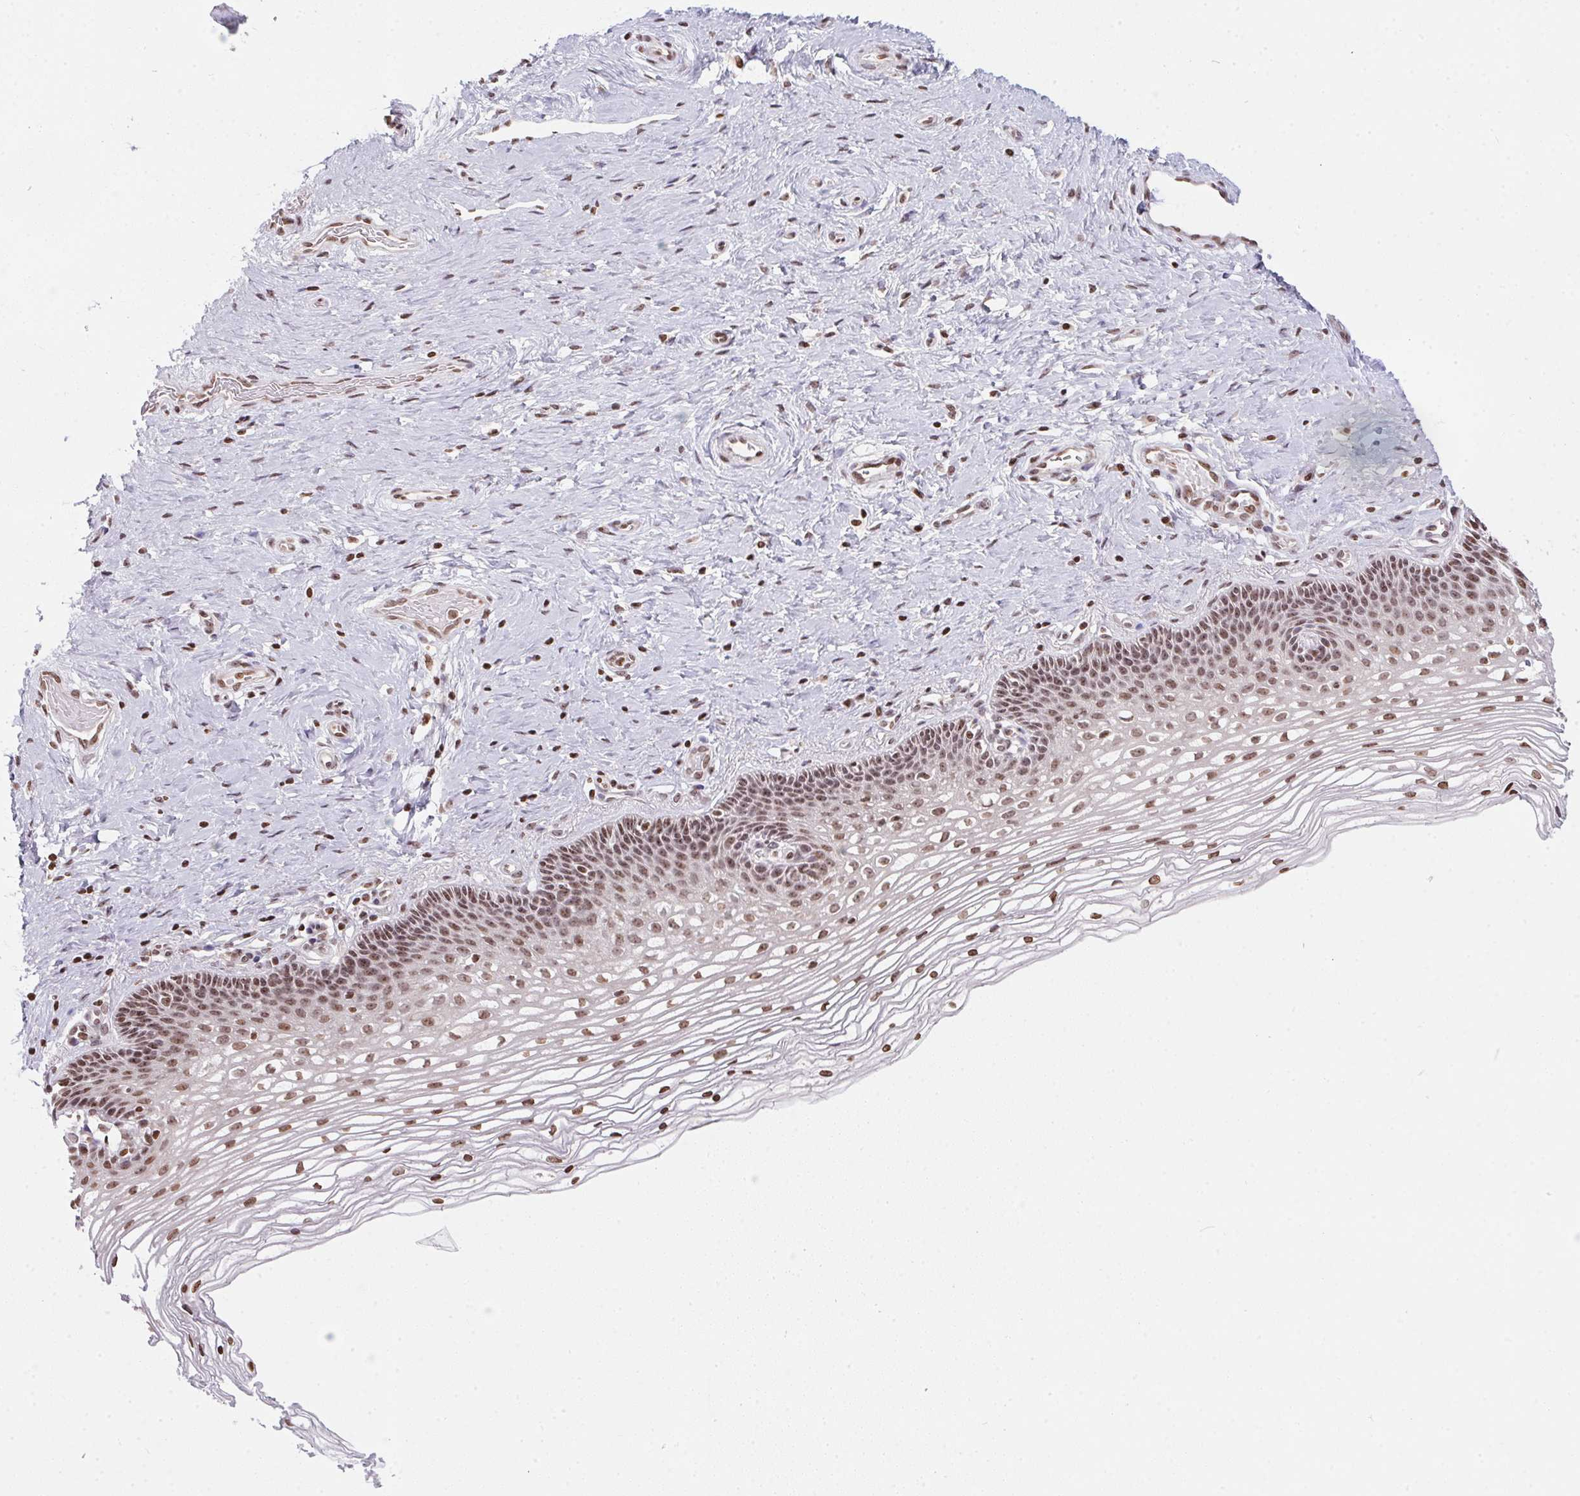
{"staining": {"intensity": "moderate", "quantity": ">75%", "location": "nuclear"}, "tissue": "cervix", "cell_type": "Glandular cells", "image_type": "normal", "snomed": [{"axis": "morphology", "description": "Normal tissue, NOS"}, {"axis": "topography", "description": "Cervix"}], "caption": "This micrograph demonstrates immunohistochemistry (IHC) staining of normal cervix, with medium moderate nuclear staining in approximately >75% of glandular cells.", "gene": "RNF181", "patient": {"sex": "female", "age": 34}}